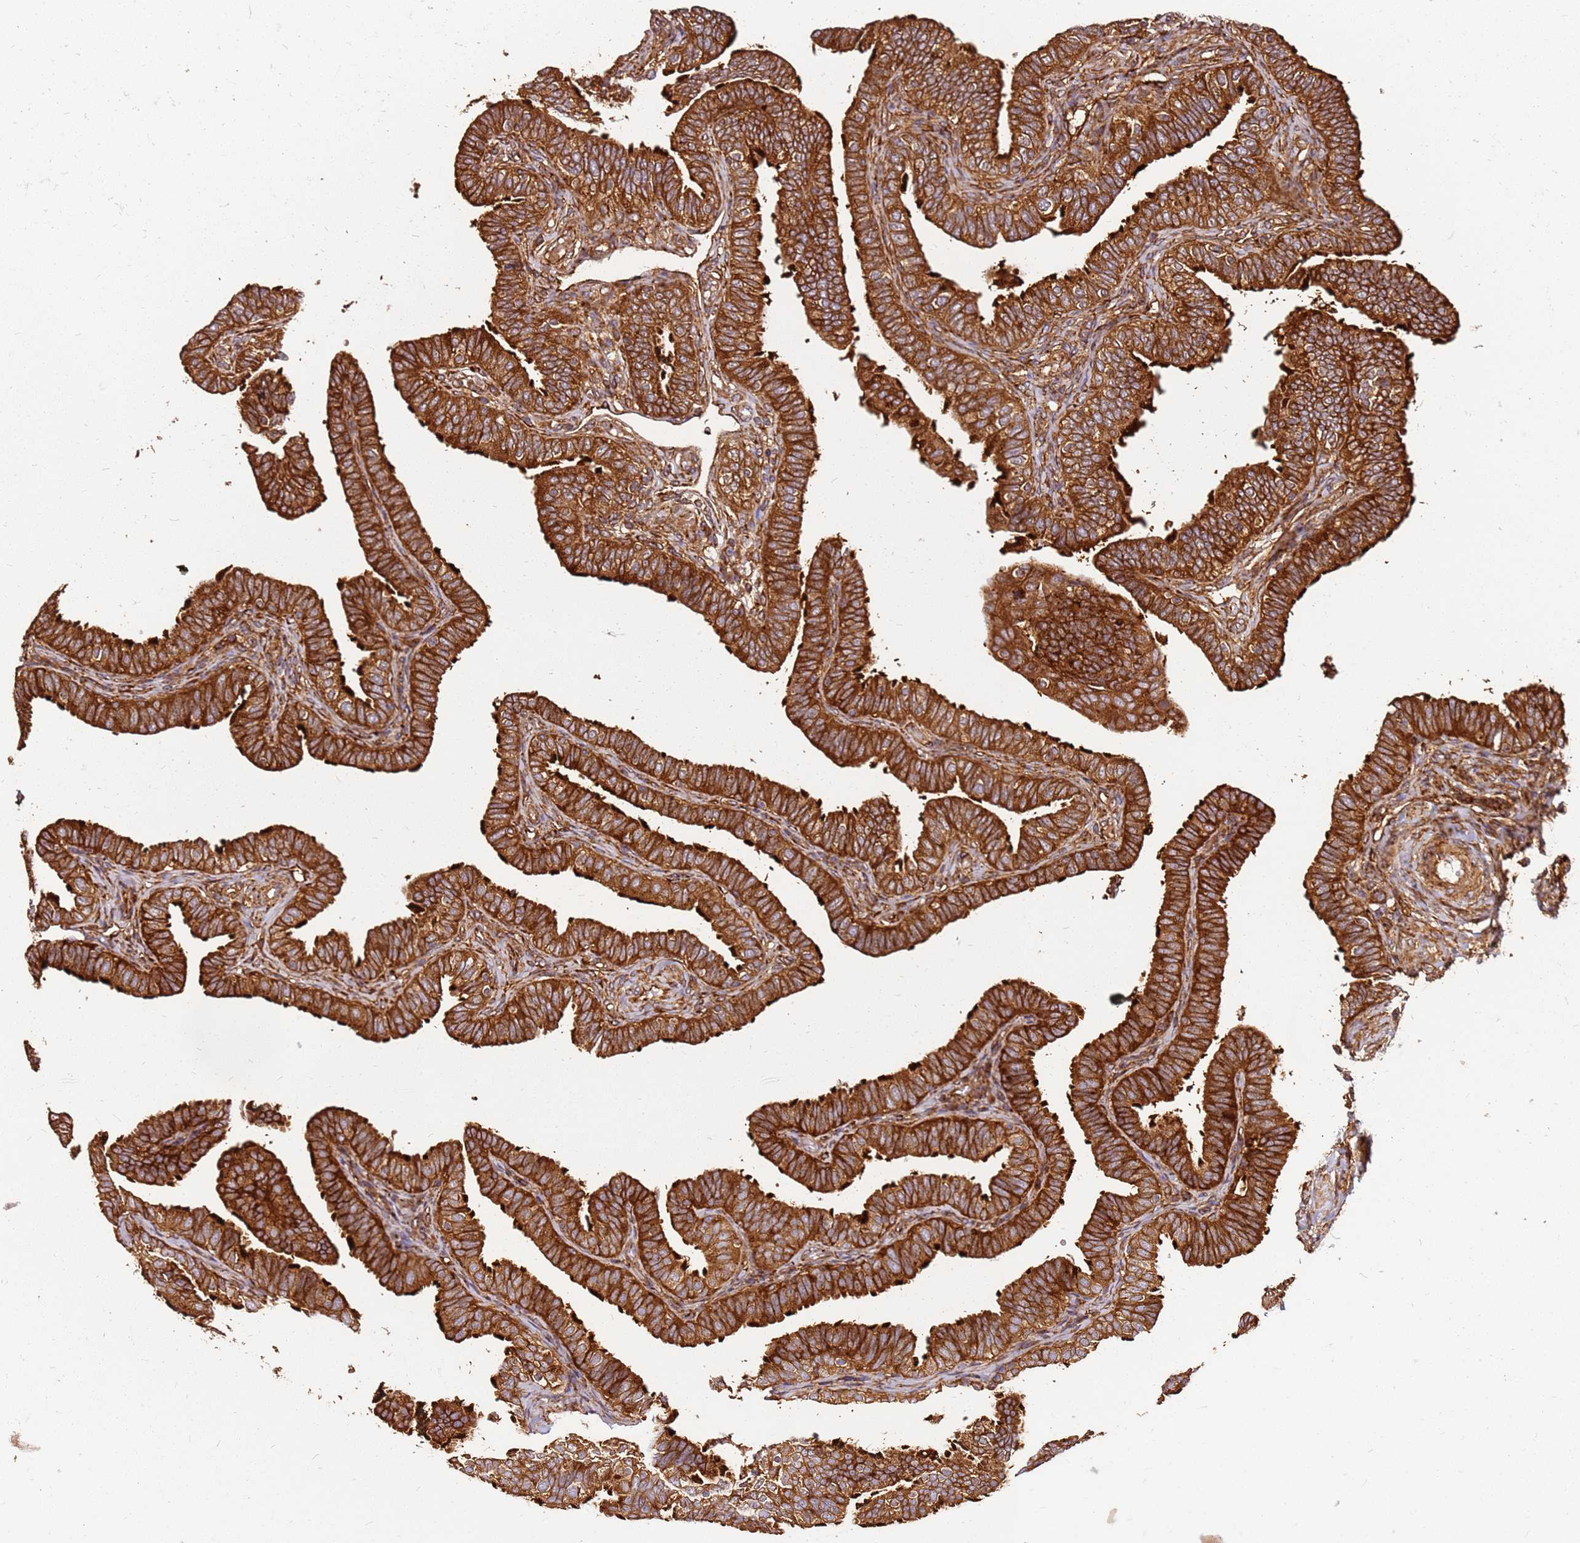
{"staining": {"intensity": "strong", "quantity": ">75%", "location": "cytoplasmic/membranous"}, "tissue": "fallopian tube", "cell_type": "Glandular cells", "image_type": "normal", "snomed": [{"axis": "morphology", "description": "Normal tissue, NOS"}, {"axis": "topography", "description": "Fallopian tube"}], "caption": "Brown immunohistochemical staining in unremarkable human fallopian tube demonstrates strong cytoplasmic/membranous positivity in about >75% of glandular cells.", "gene": "DVL3", "patient": {"sex": "female", "age": 39}}